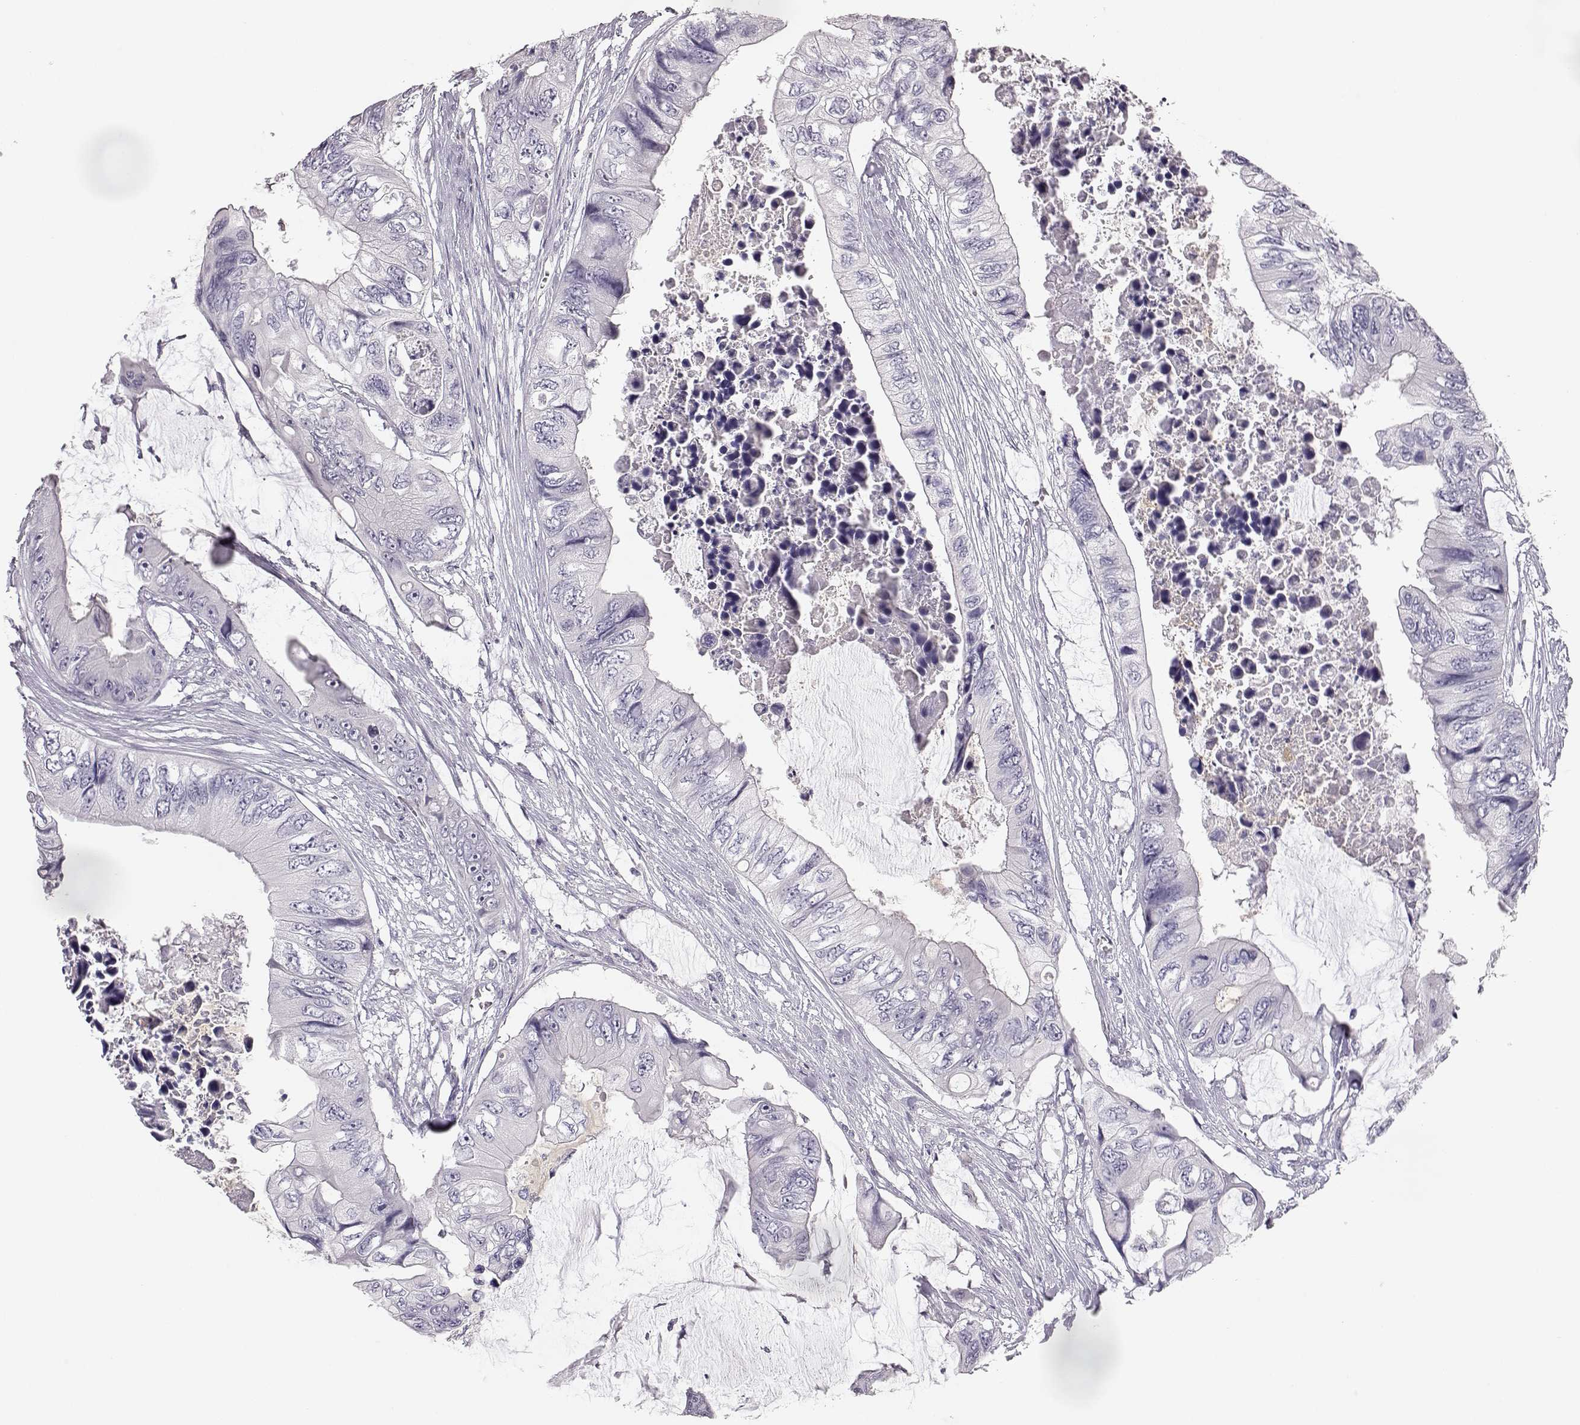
{"staining": {"intensity": "negative", "quantity": "none", "location": "none"}, "tissue": "colorectal cancer", "cell_type": "Tumor cells", "image_type": "cancer", "snomed": [{"axis": "morphology", "description": "Adenocarcinoma, NOS"}, {"axis": "topography", "description": "Rectum"}], "caption": "Tumor cells show no significant protein positivity in colorectal adenocarcinoma.", "gene": "MYCBPAP", "patient": {"sex": "male", "age": 63}}